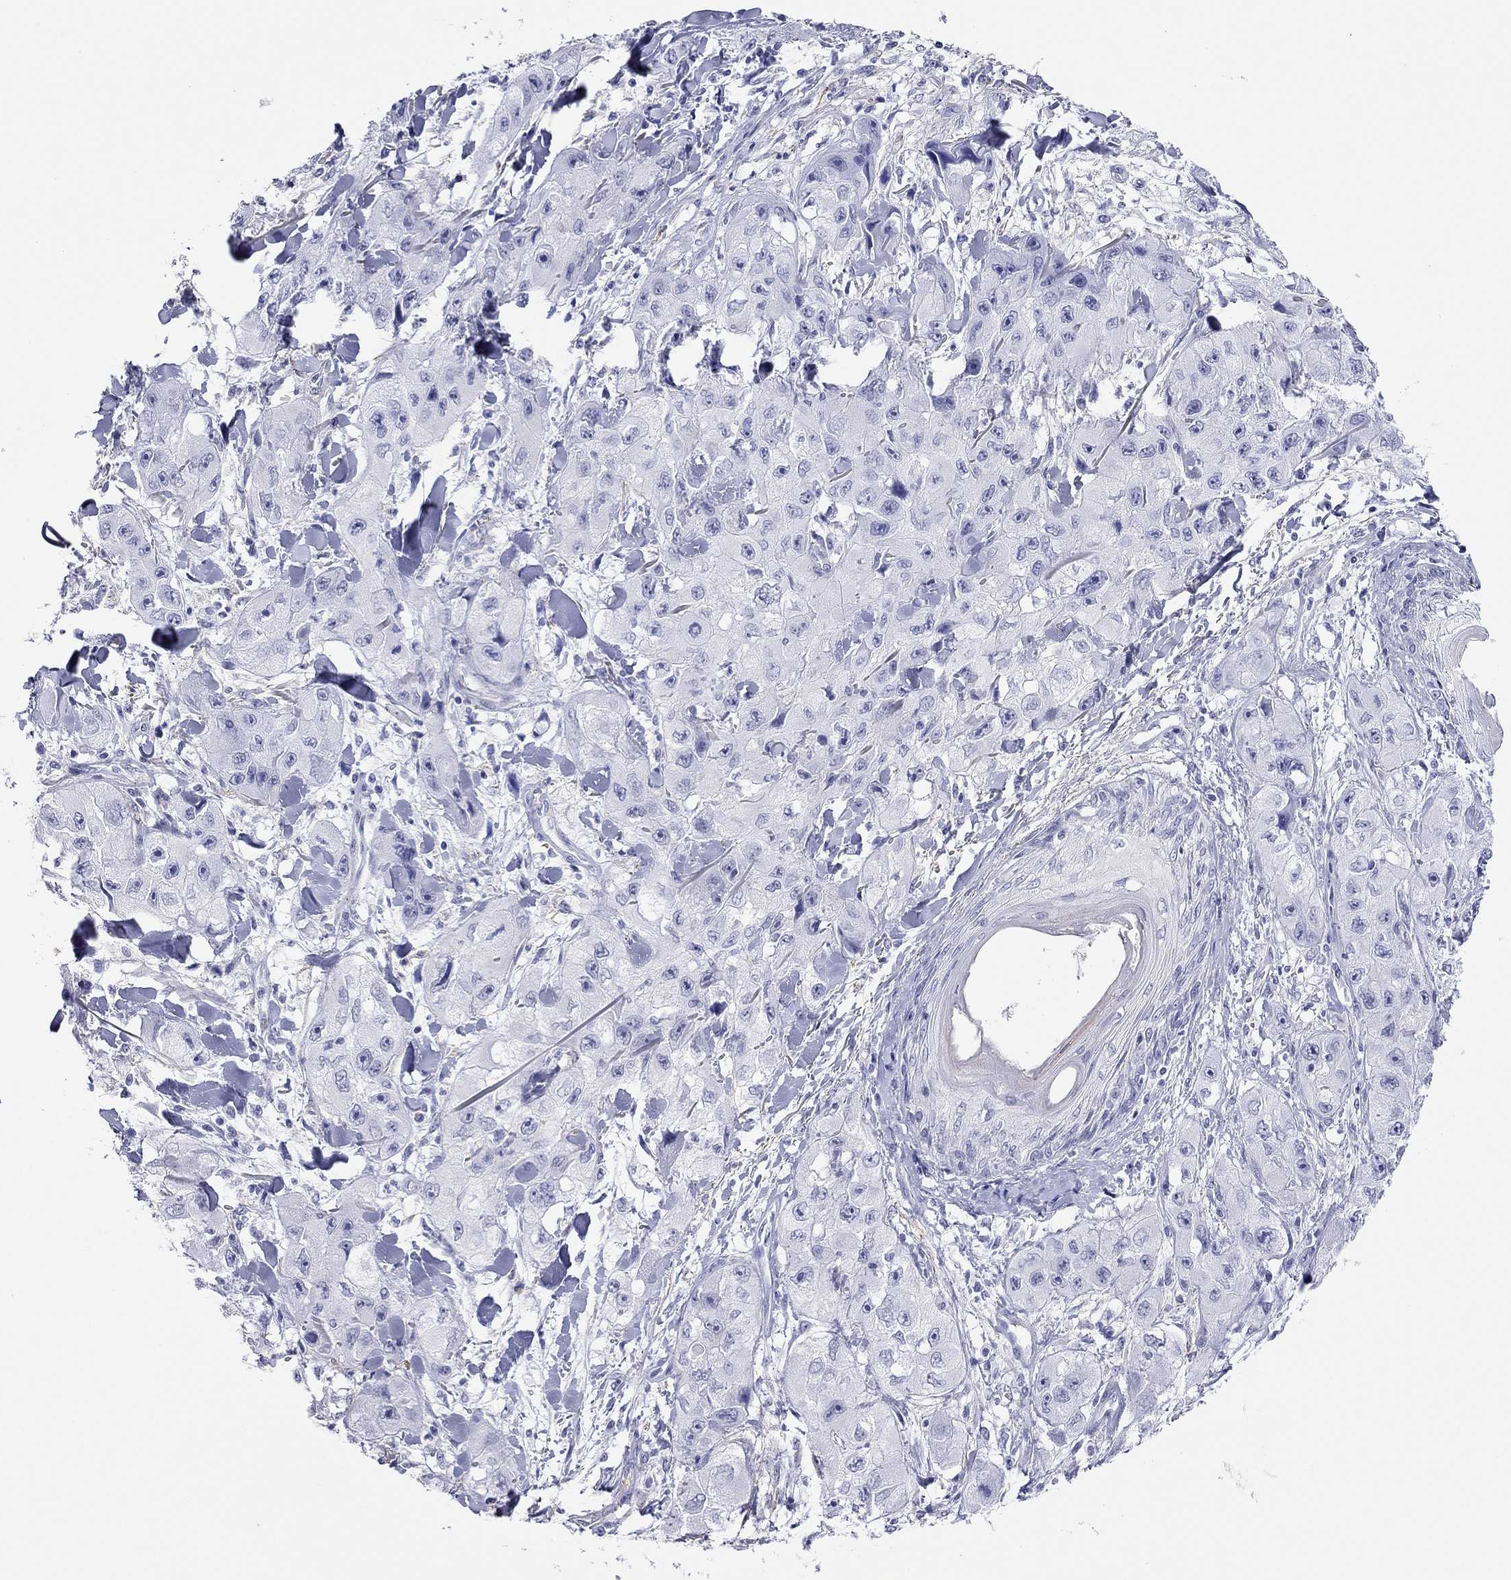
{"staining": {"intensity": "negative", "quantity": "none", "location": "none"}, "tissue": "skin cancer", "cell_type": "Tumor cells", "image_type": "cancer", "snomed": [{"axis": "morphology", "description": "Squamous cell carcinoma, NOS"}, {"axis": "topography", "description": "Skin"}, {"axis": "topography", "description": "Subcutis"}], "caption": "High power microscopy micrograph of an IHC photomicrograph of squamous cell carcinoma (skin), revealing no significant positivity in tumor cells.", "gene": "MYMX", "patient": {"sex": "male", "age": 73}}